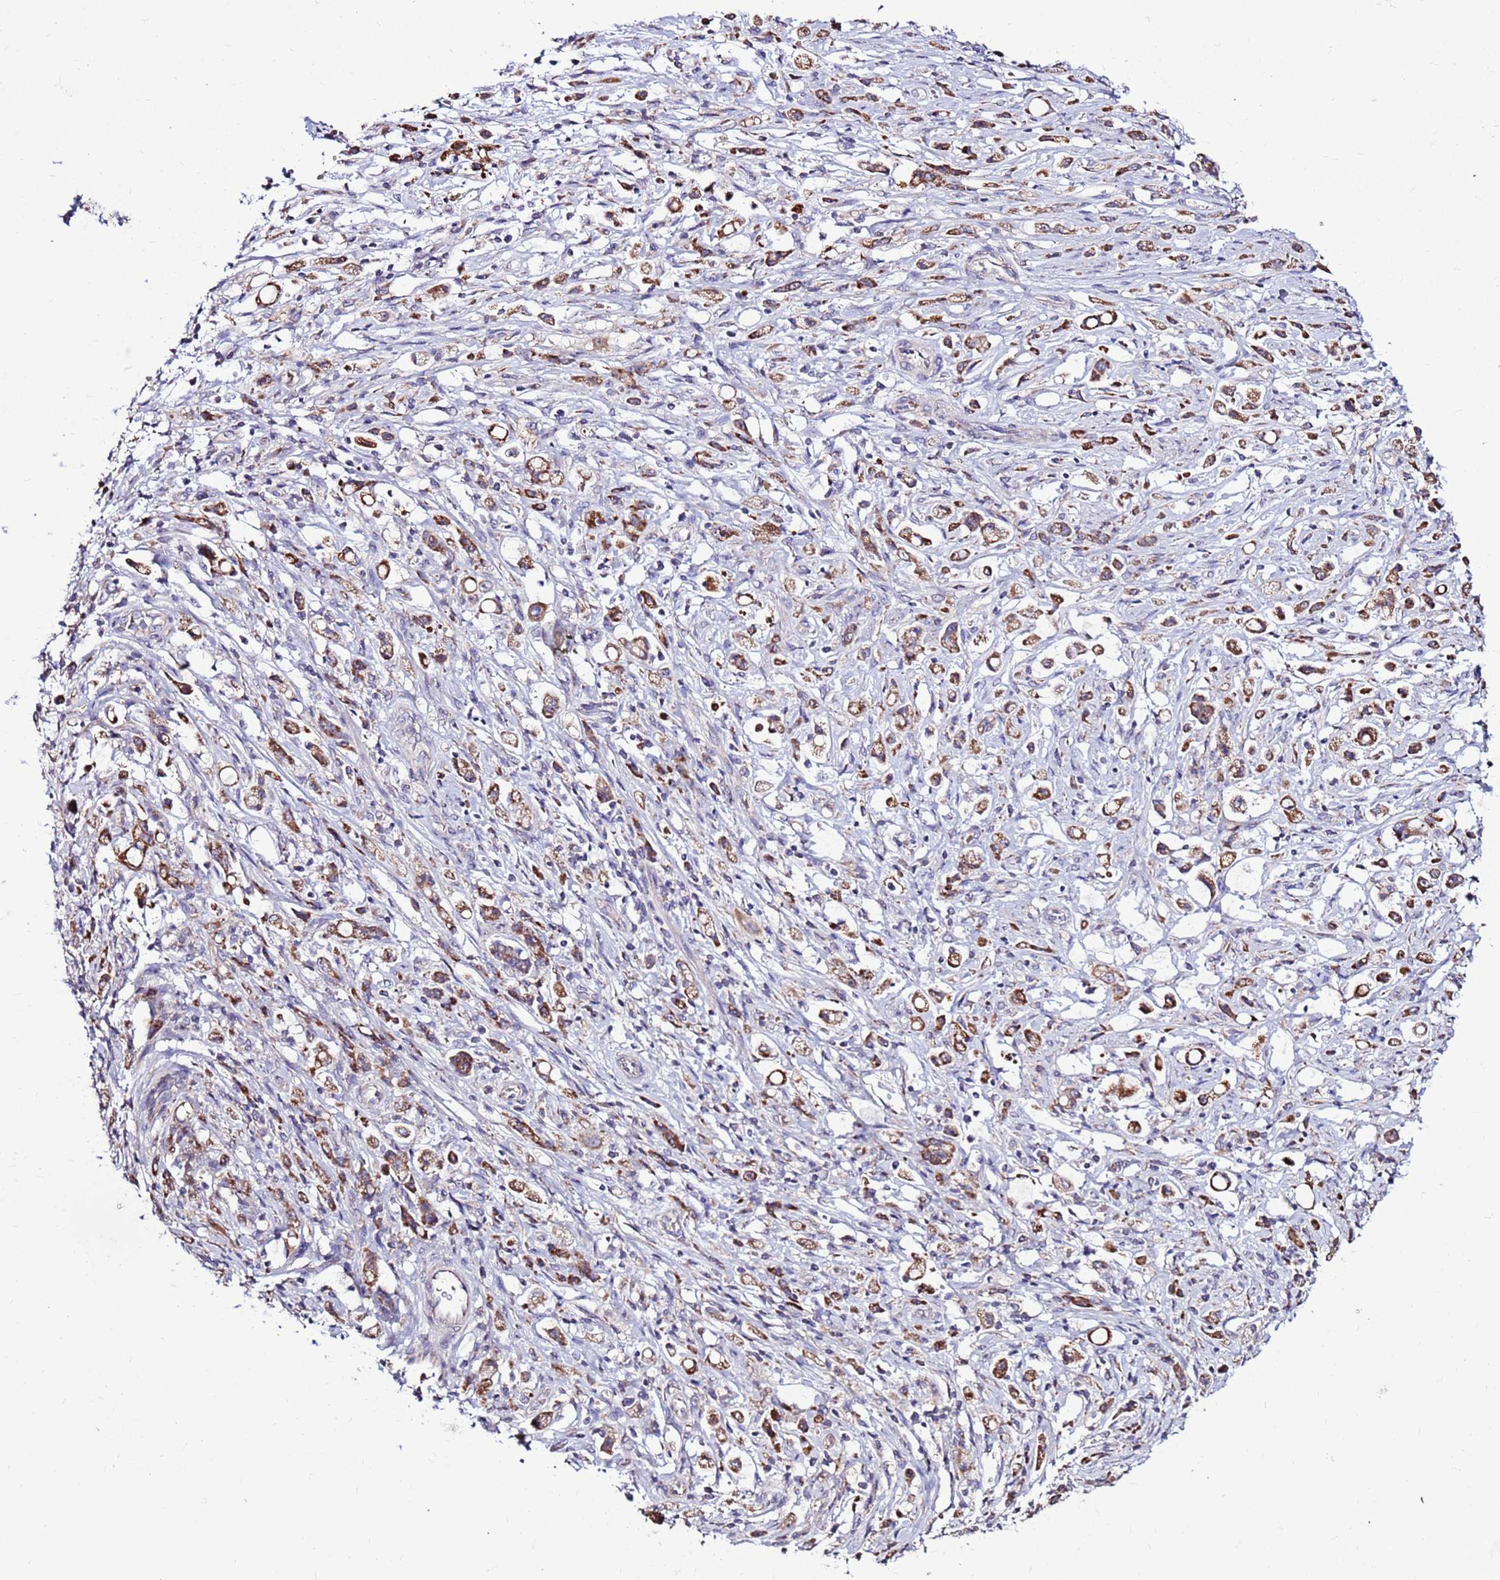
{"staining": {"intensity": "moderate", "quantity": ">75%", "location": "cytoplasmic/membranous"}, "tissue": "stomach cancer", "cell_type": "Tumor cells", "image_type": "cancer", "snomed": [{"axis": "morphology", "description": "Adenocarcinoma, NOS"}, {"axis": "topography", "description": "Stomach"}], "caption": "Immunohistochemistry (IHC) staining of stomach cancer (adenocarcinoma), which shows medium levels of moderate cytoplasmic/membranous staining in approximately >75% of tumor cells indicating moderate cytoplasmic/membranous protein positivity. The staining was performed using DAB (3,3'-diaminobenzidine) (brown) for protein detection and nuclei were counterstained in hematoxylin (blue).", "gene": "SPSB3", "patient": {"sex": "female", "age": 60}}